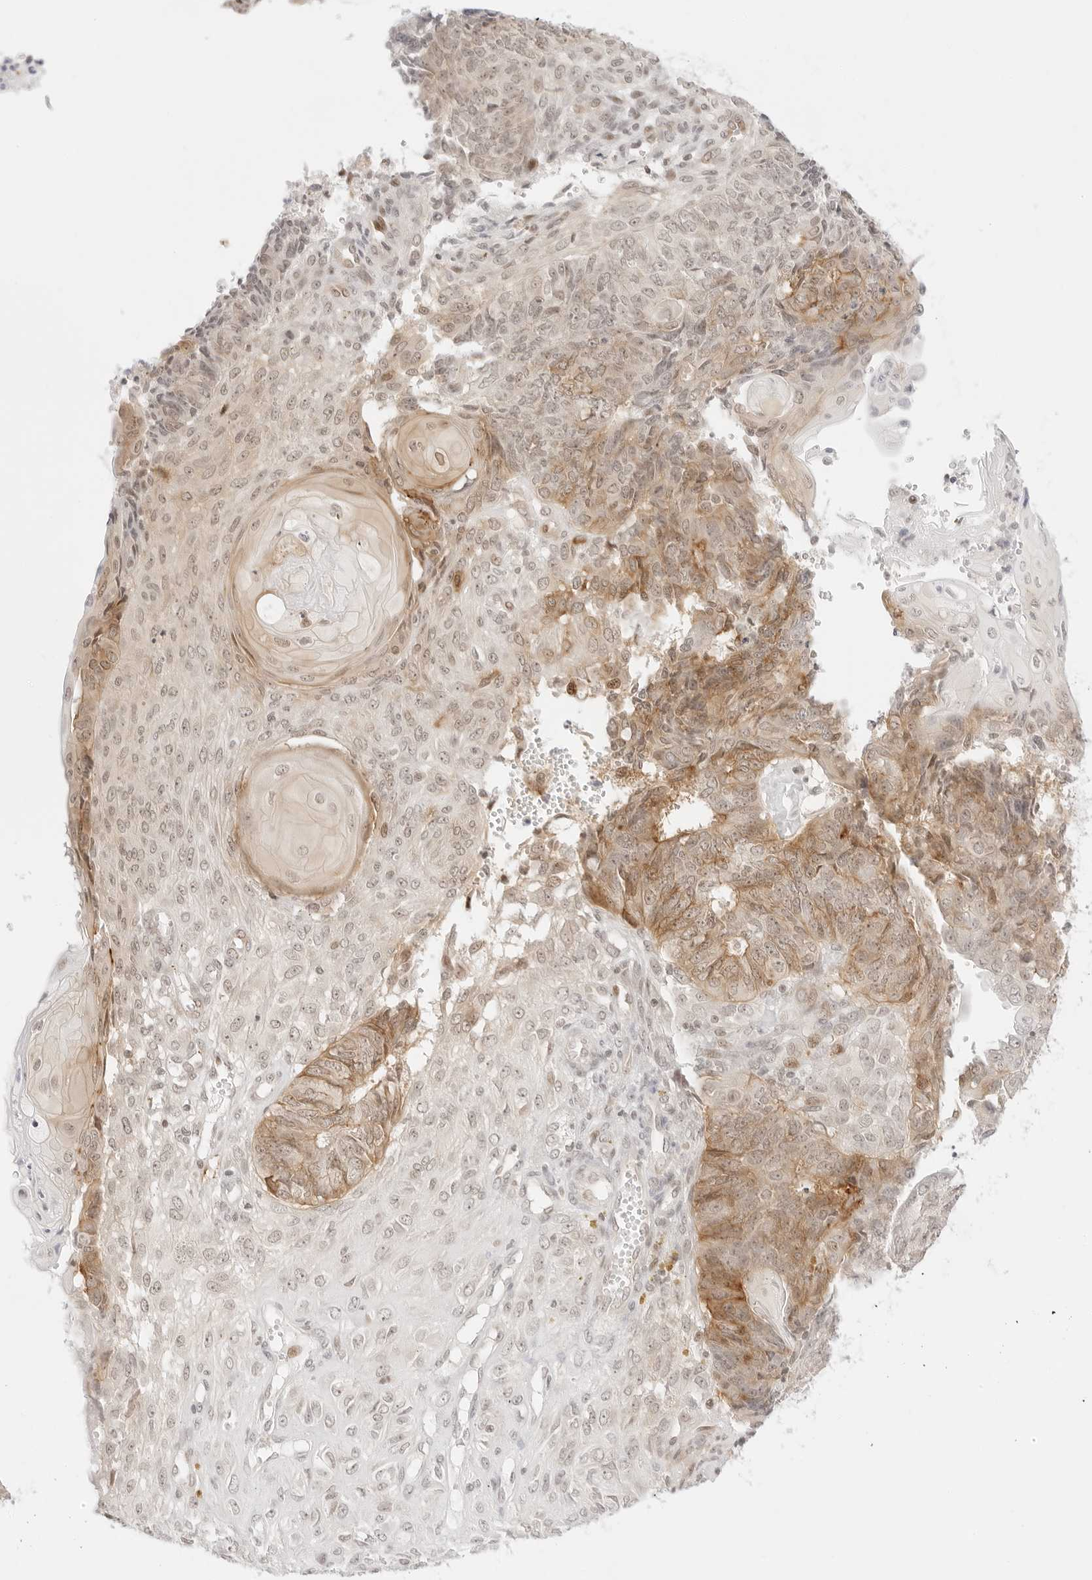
{"staining": {"intensity": "moderate", "quantity": "25%-75%", "location": "cytoplasmic/membranous,nuclear"}, "tissue": "endometrial cancer", "cell_type": "Tumor cells", "image_type": "cancer", "snomed": [{"axis": "morphology", "description": "Adenocarcinoma, NOS"}, {"axis": "topography", "description": "Endometrium"}], "caption": "High-magnification brightfield microscopy of endometrial cancer stained with DAB (3,3'-diaminobenzidine) (brown) and counterstained with hematoxylin (blue). tumor cells exhibit moderate cytoplasmic/membranous and nuclear expression is seen in about25%-75% of cells.", "gene": "GNAS", "patient": {"sex": "female", "age": 32}}